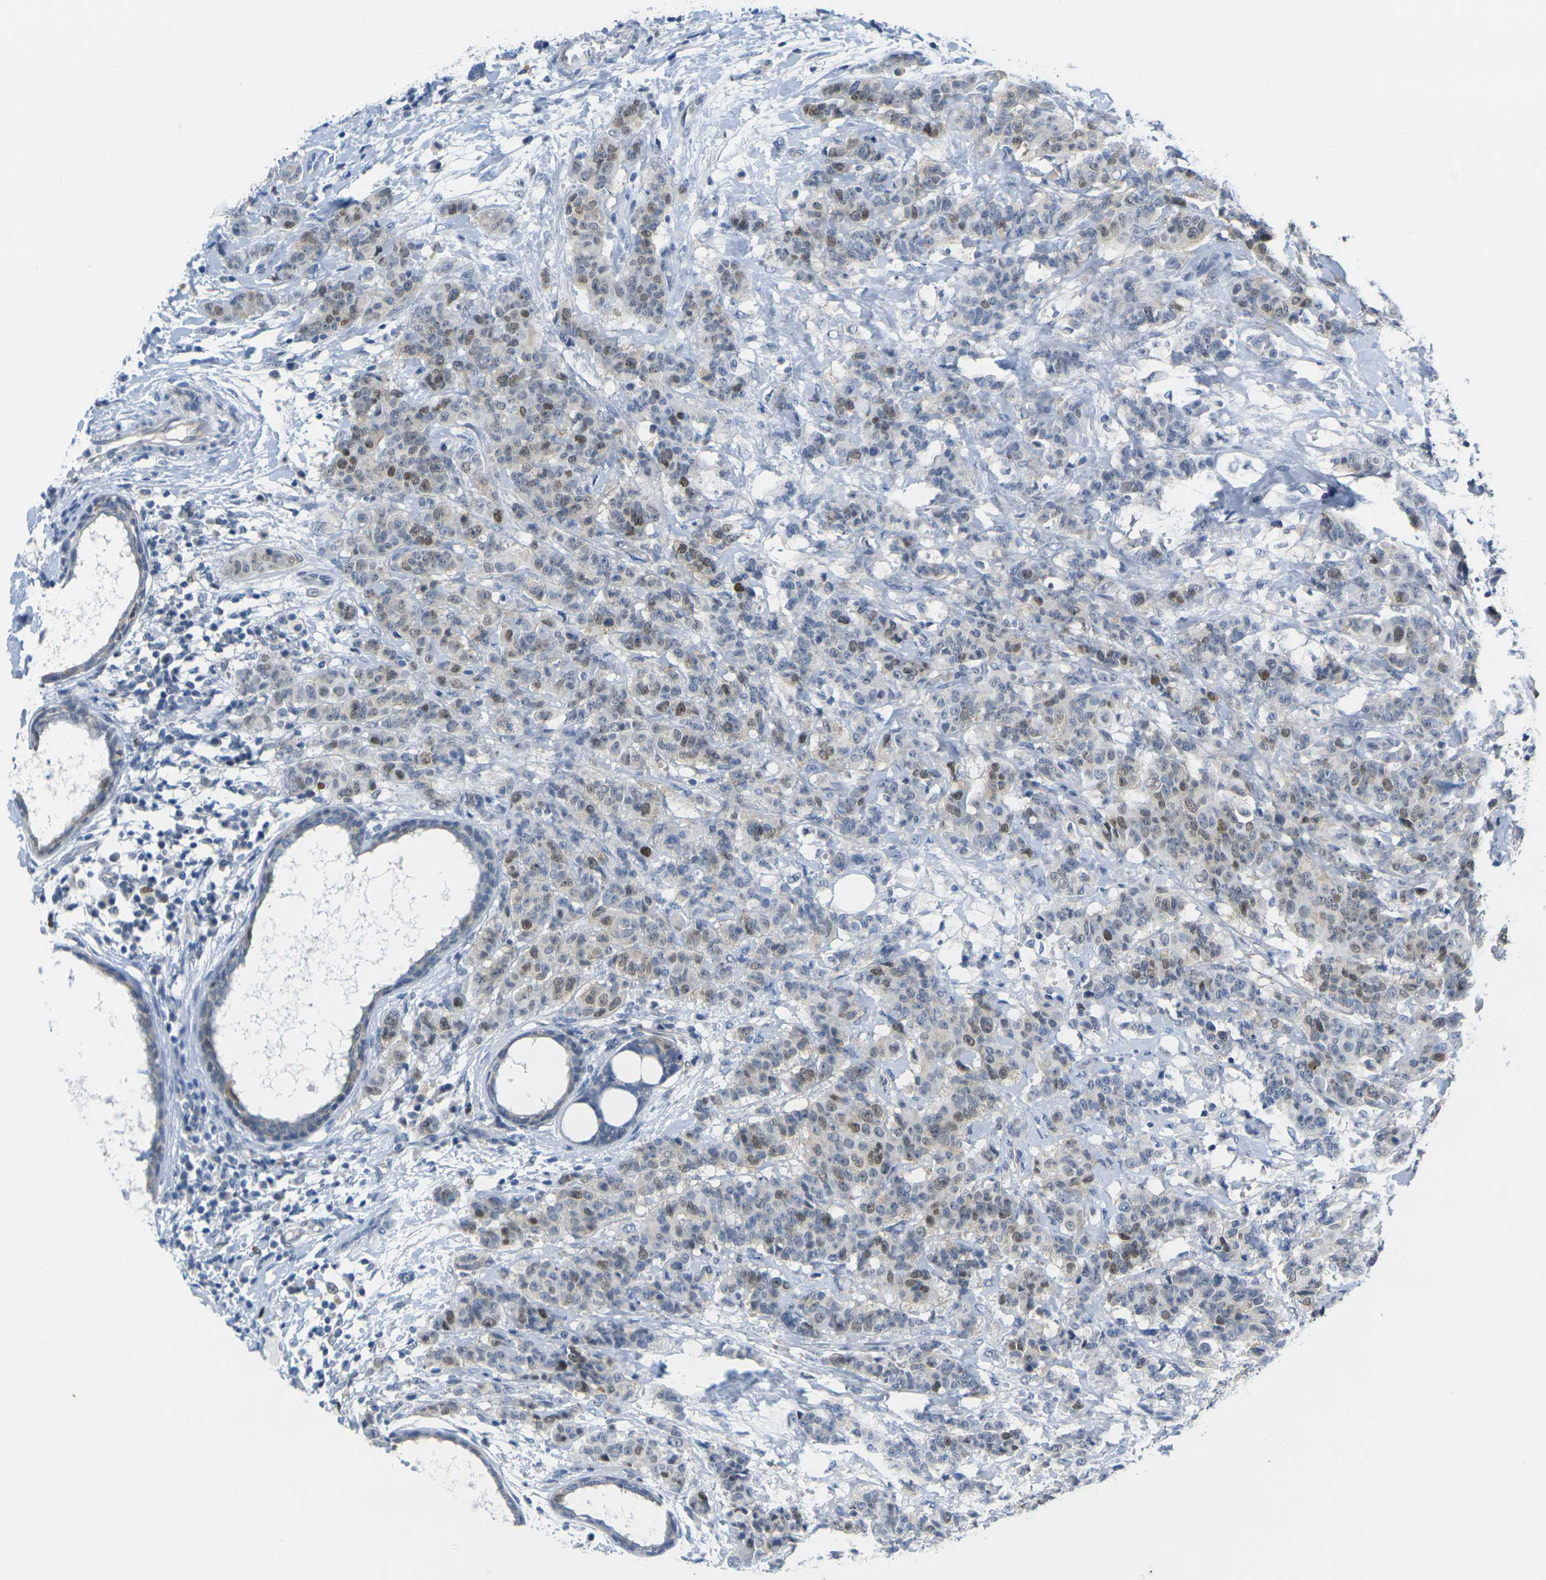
{"staining": {"intensity": "moderate", "quantity": "25%-75%", "location": "nuclear"}, "tissue": "breast cancer", "cell_type": "Tumor cells", "image_type": "cancer", "snomed": [{"axis": "morphology", "description": "Duct carcinoma"}, {"axis": "topography", "description": "Breast"}], "caption": "IHC histopathology image of neoplastic tissue: breast cancer stained using IHC exhibits medium levels of moderate protein expression localized specifically in the nuclear of tumor cells, appearing as a nuclear brown color.", "gene": "CDK2", "patient": {"sex": "female", "age": 40}}